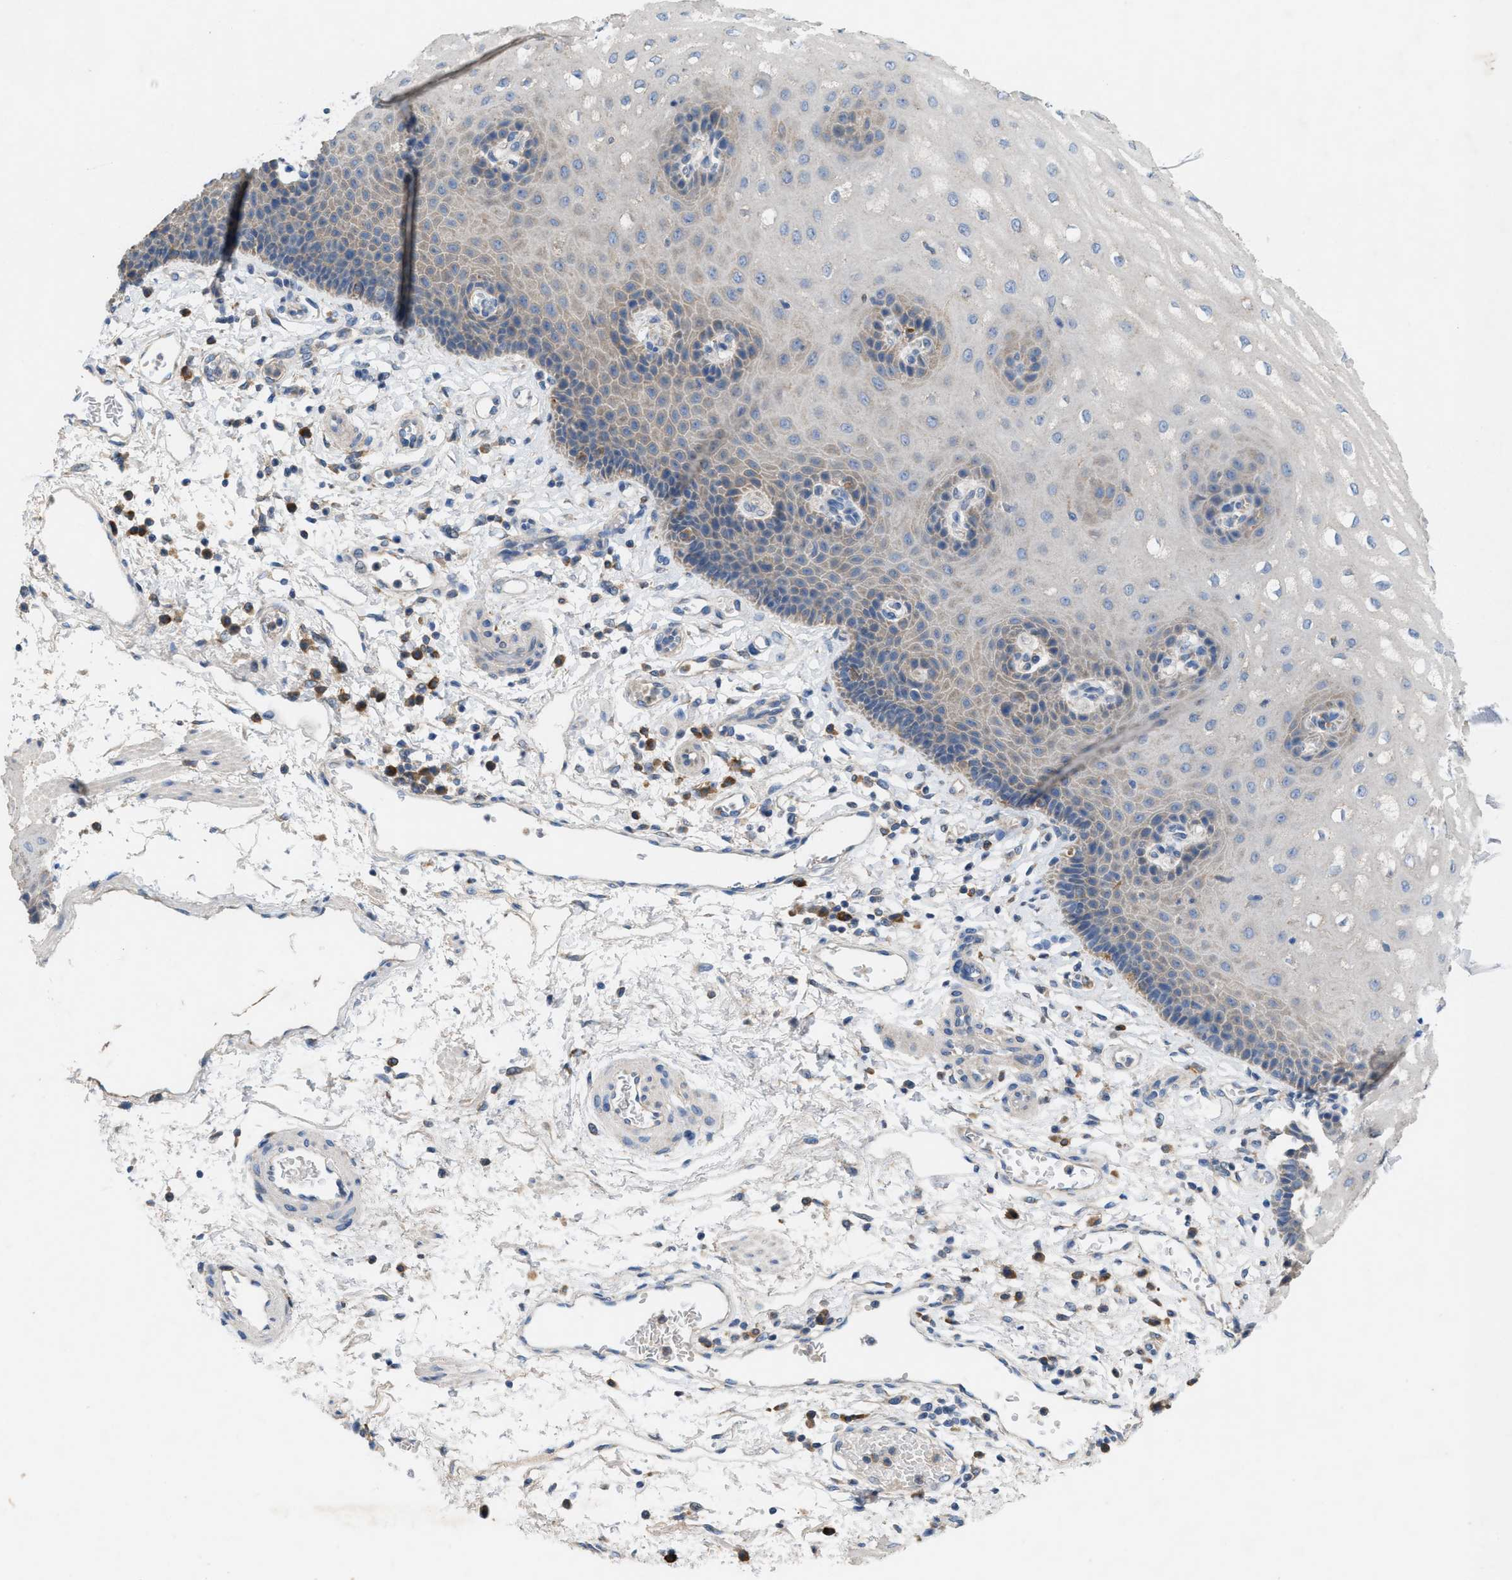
{"staining": {"intensity": "weak", "quantity": "<25%", "location": "cytoplasmic/membranous"}, "tissue": "esophagus", "cell_type": "Squamous epithelial cells", "image_type": "normal", "snomed": [{"axis": "morphology", "description": "Normal tissue, NOS"}, {"axis": "topography", "description": "Esophagus"}], "caption": "Immunohistochemical staining of unremarkable human esophagus demonstrates no significant staining in squamous epithelial cells. The staining was performed using DAB to visualize the protein expression in brown, while the nuclei were stained in blue with hematoxylin (Magnification: 20x).", "gene": "DYNC2I1", "patient": {"sex": "male", "age": 54}}